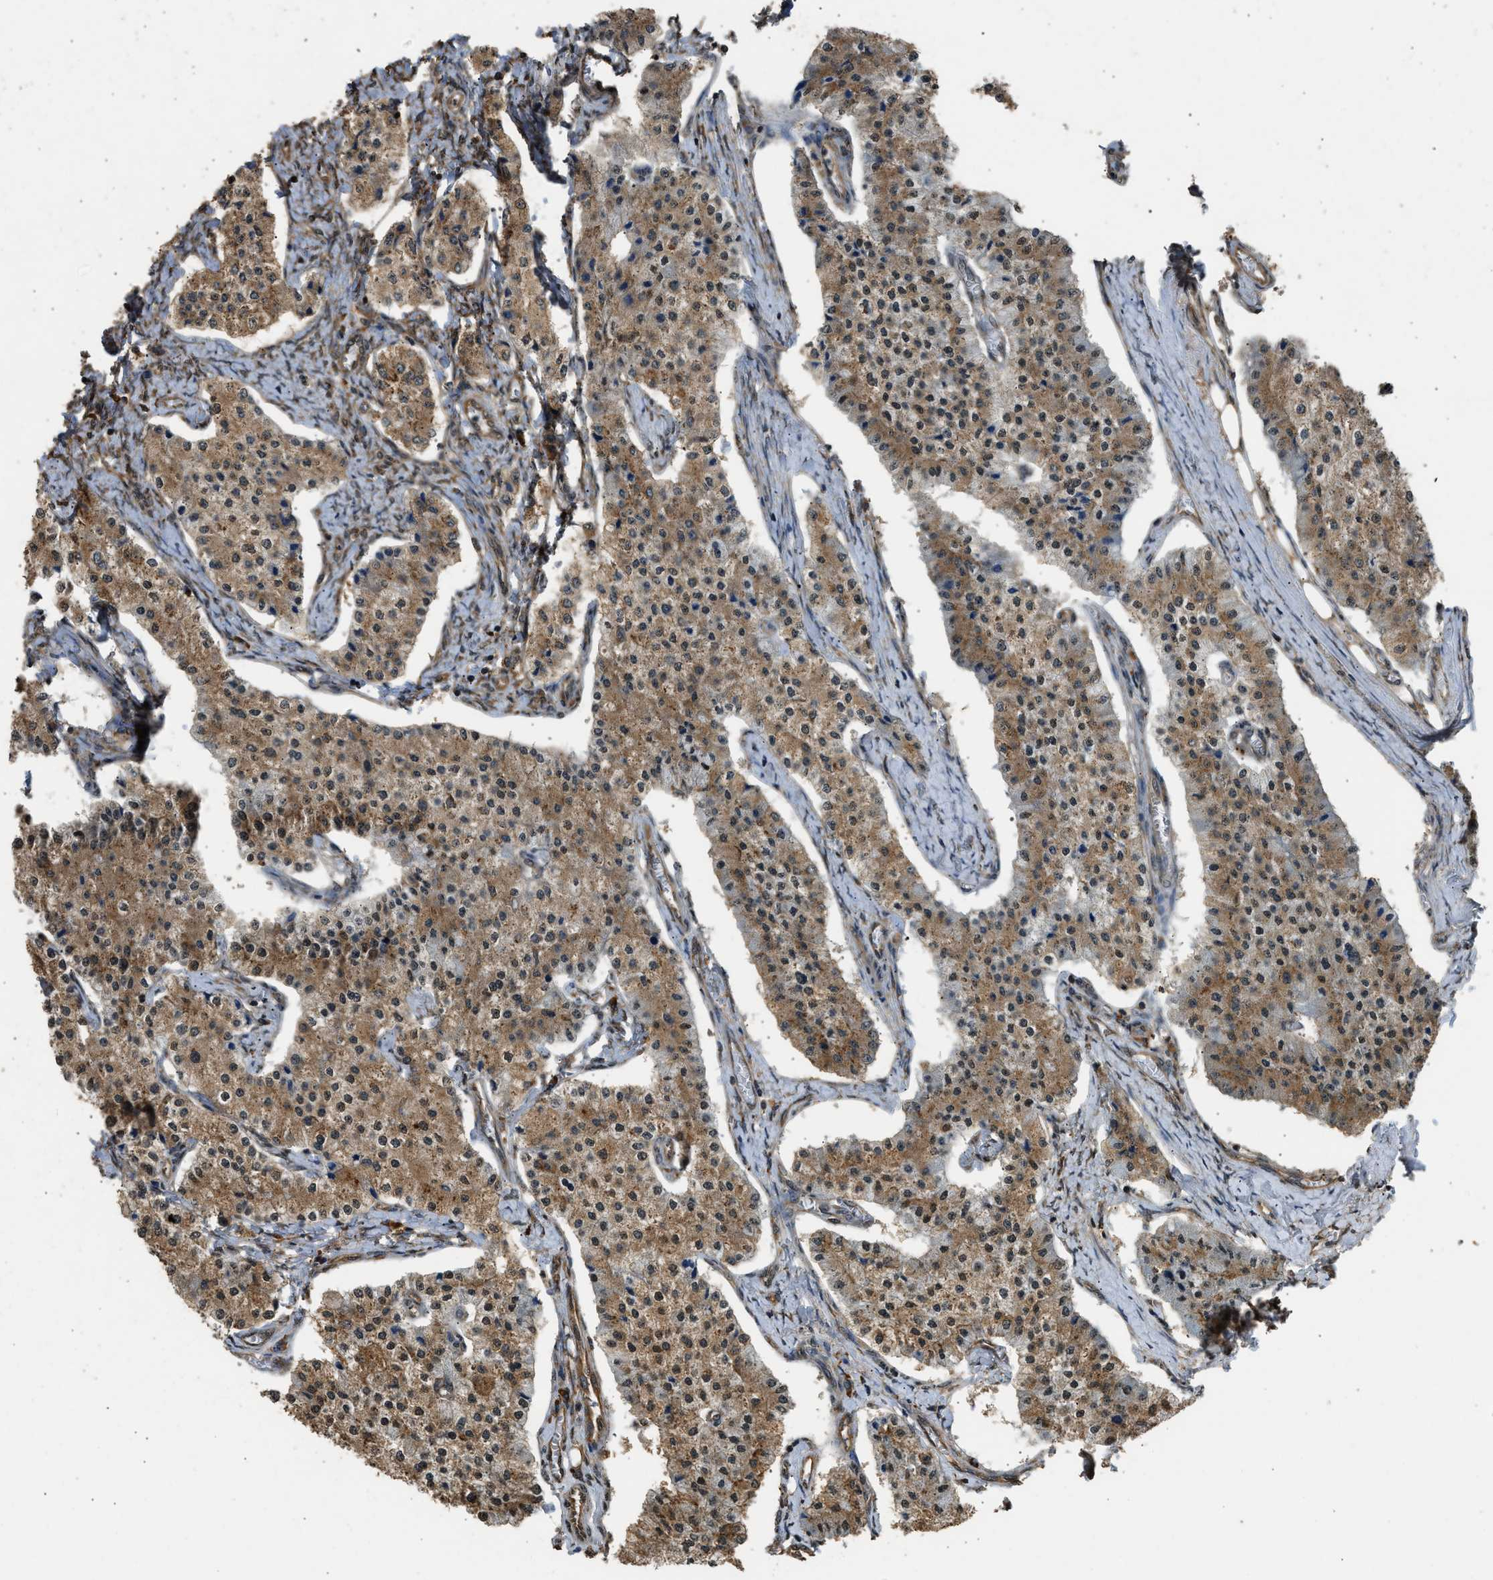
{"staining": {"intensity": "moderate", "quantity": ">75%", "location": "cytoplasmic/membranous"}, "tissue": "carcinoid", "cell_type": "Tumor cells", "image_type": "cancer", "snomed": [{"axis": "morphology", "description": "Carcinoid, malignant, NOS"}, {"axis": "topography", "description": "Colon"}], "caption": "A medium amount of moderate cytoplasmic/membranous expression is identified in approximately >75% of tumor cells in carcinoid tissue. The protein is shown in brown color, while the nuclei are stained blue.", "gene": "SLC36A4", "patient": {"sex": "female", "age": 52}}